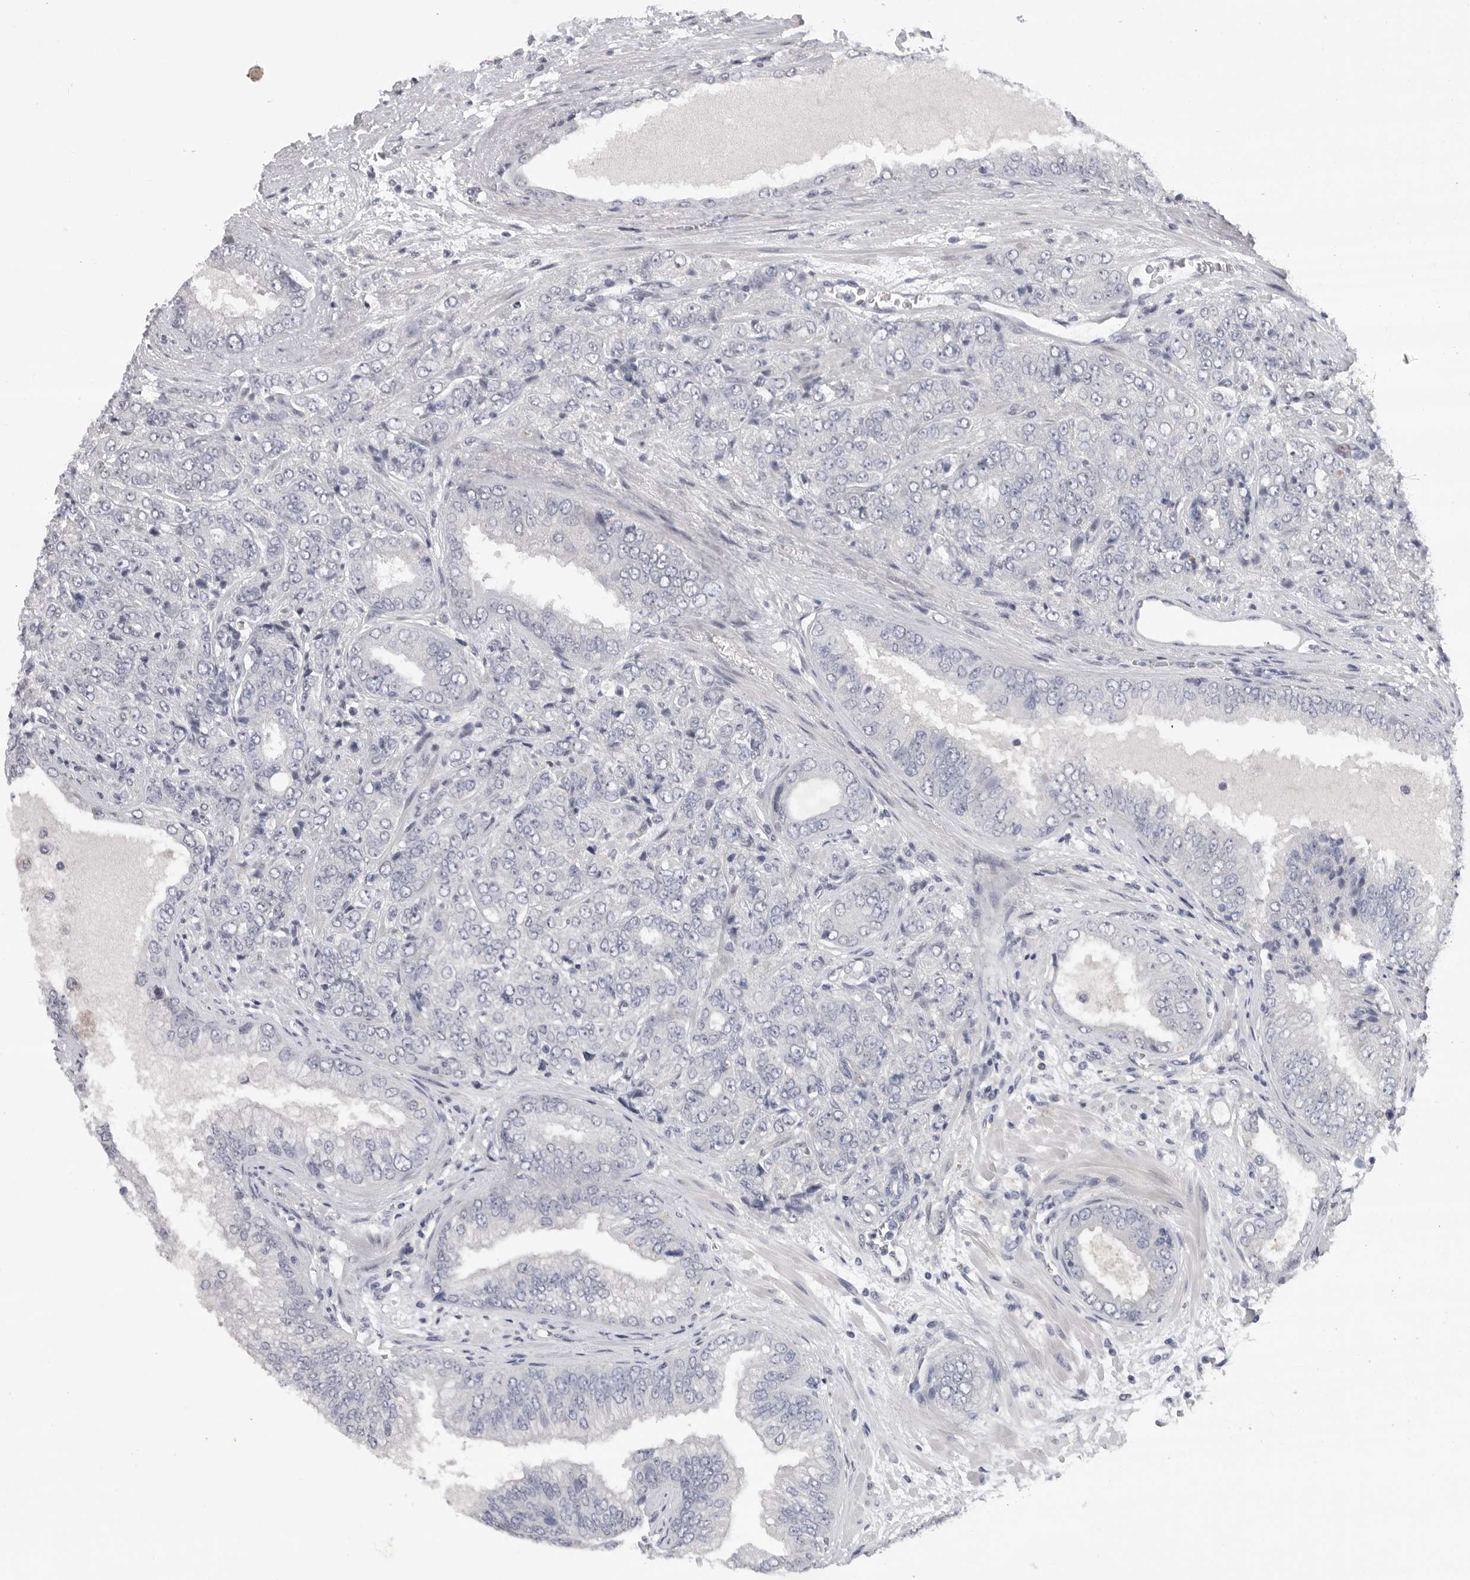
{"staining": {"intensity": "negative", "quantity": "none", "location": "none"}, "tissue": "prostate cancer", "cell_type": "Tumor cells", "image_type": "cancer", "snomed": [{"axis": "morphology", "description": "Adenocarcinoma, High grade"}, {"axis": "topography", "description": "Prostate"}], "caption": "This is an IHC histopathology image of prostate cancer (adenocarcinoma (high-grade)). There is no staining in tumor cells.", "gene": "FBXO43", "patient": {"sex": "male", "age": 58}}